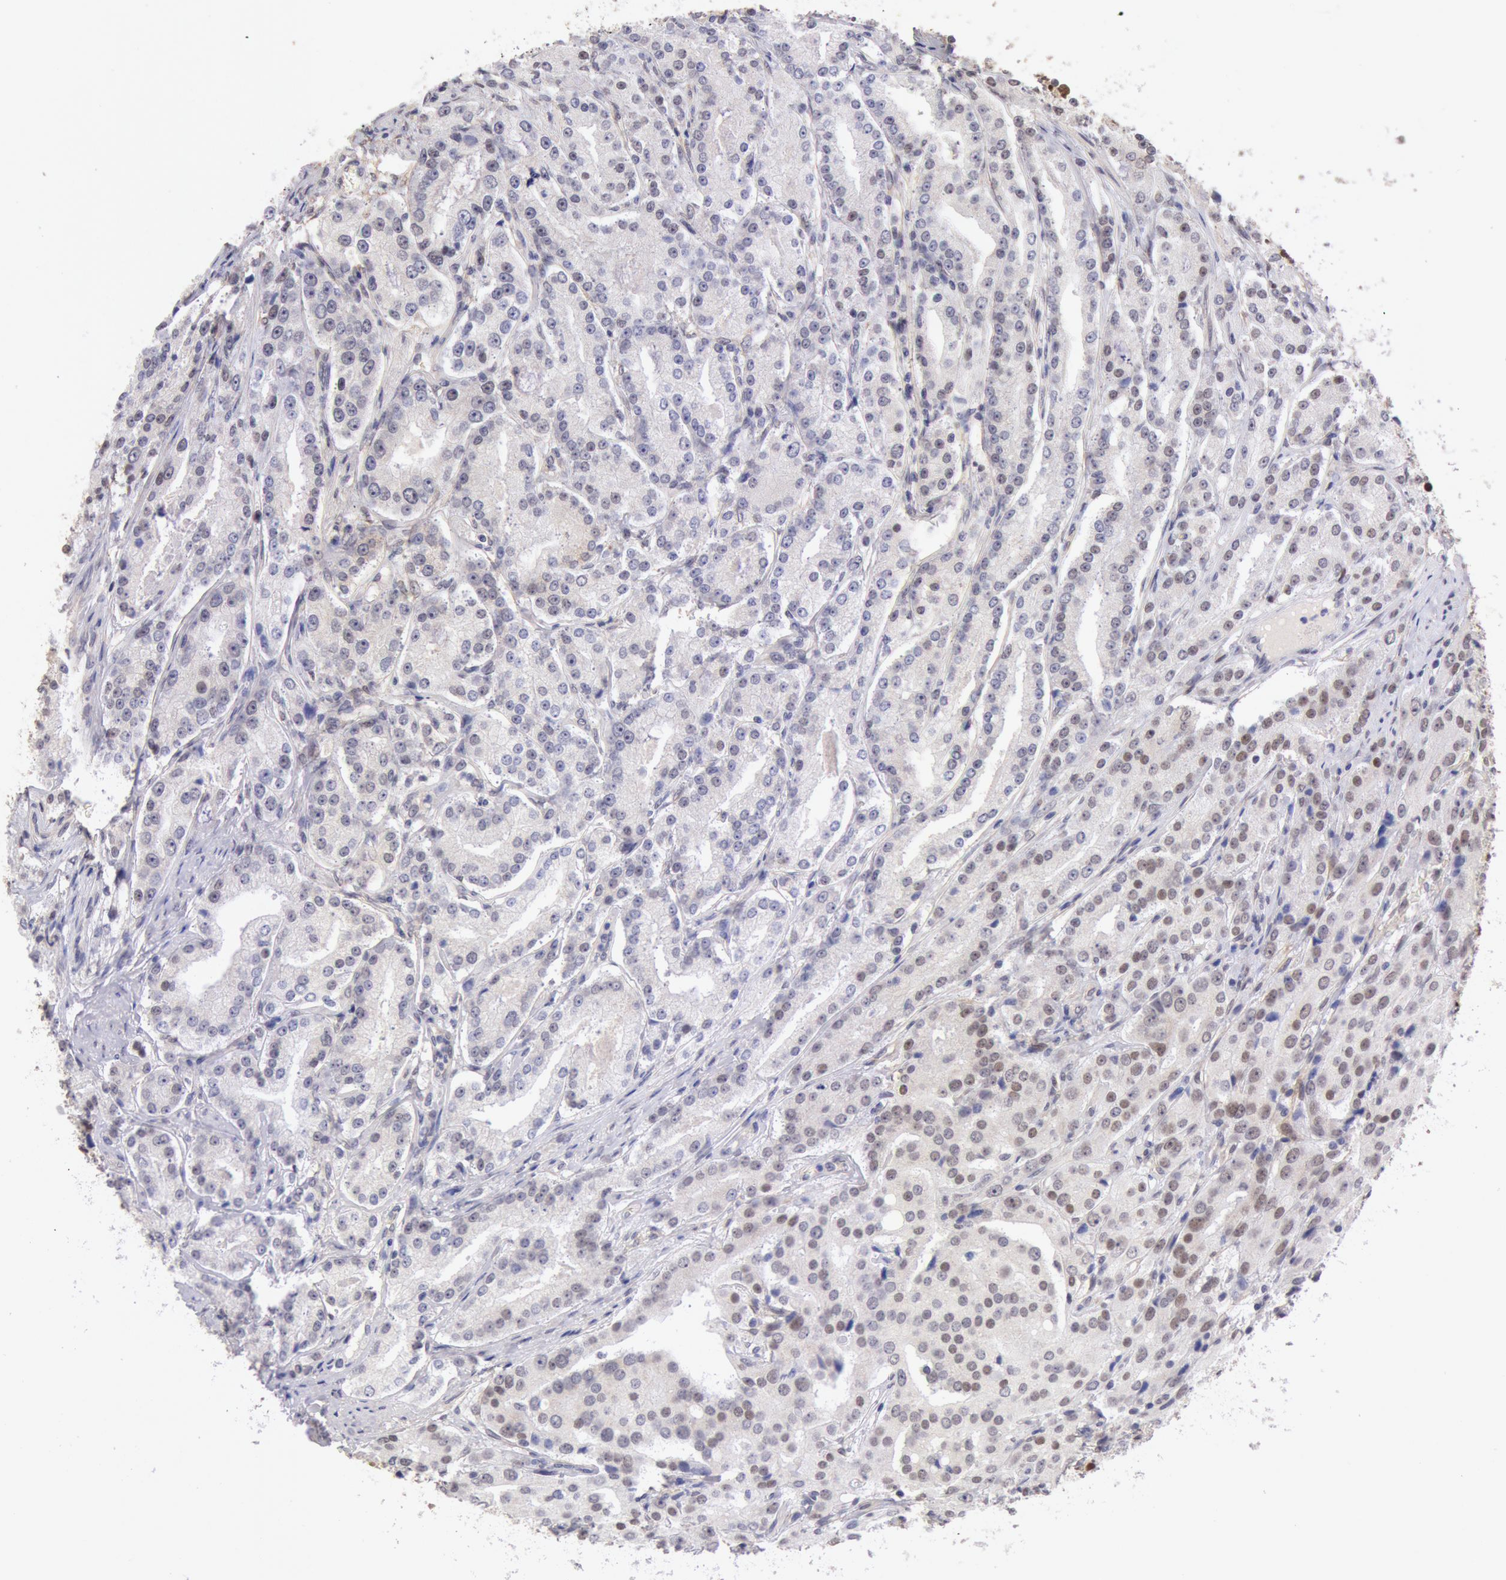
{"staining": {"intensity": "moderate", "quantity": "25%-75%", "location": "nuclear"}, "tissue": "prostate cancer", "cell_type": "Tumor cells", "image_type": "cancer", "snomed": [{"axis": "morphology", "description": "Adenocarcinoma, Medium grade"}, {"axis": "topography", "description": "Prostate"}], "caption": "Prostate cancer (adenocarcinoma (medium-grade)) stained with a protein marker displays moderate staining in tumor cells.", "gene": "CDKN2B", "patient": {"sex": "male", "age": 72}}